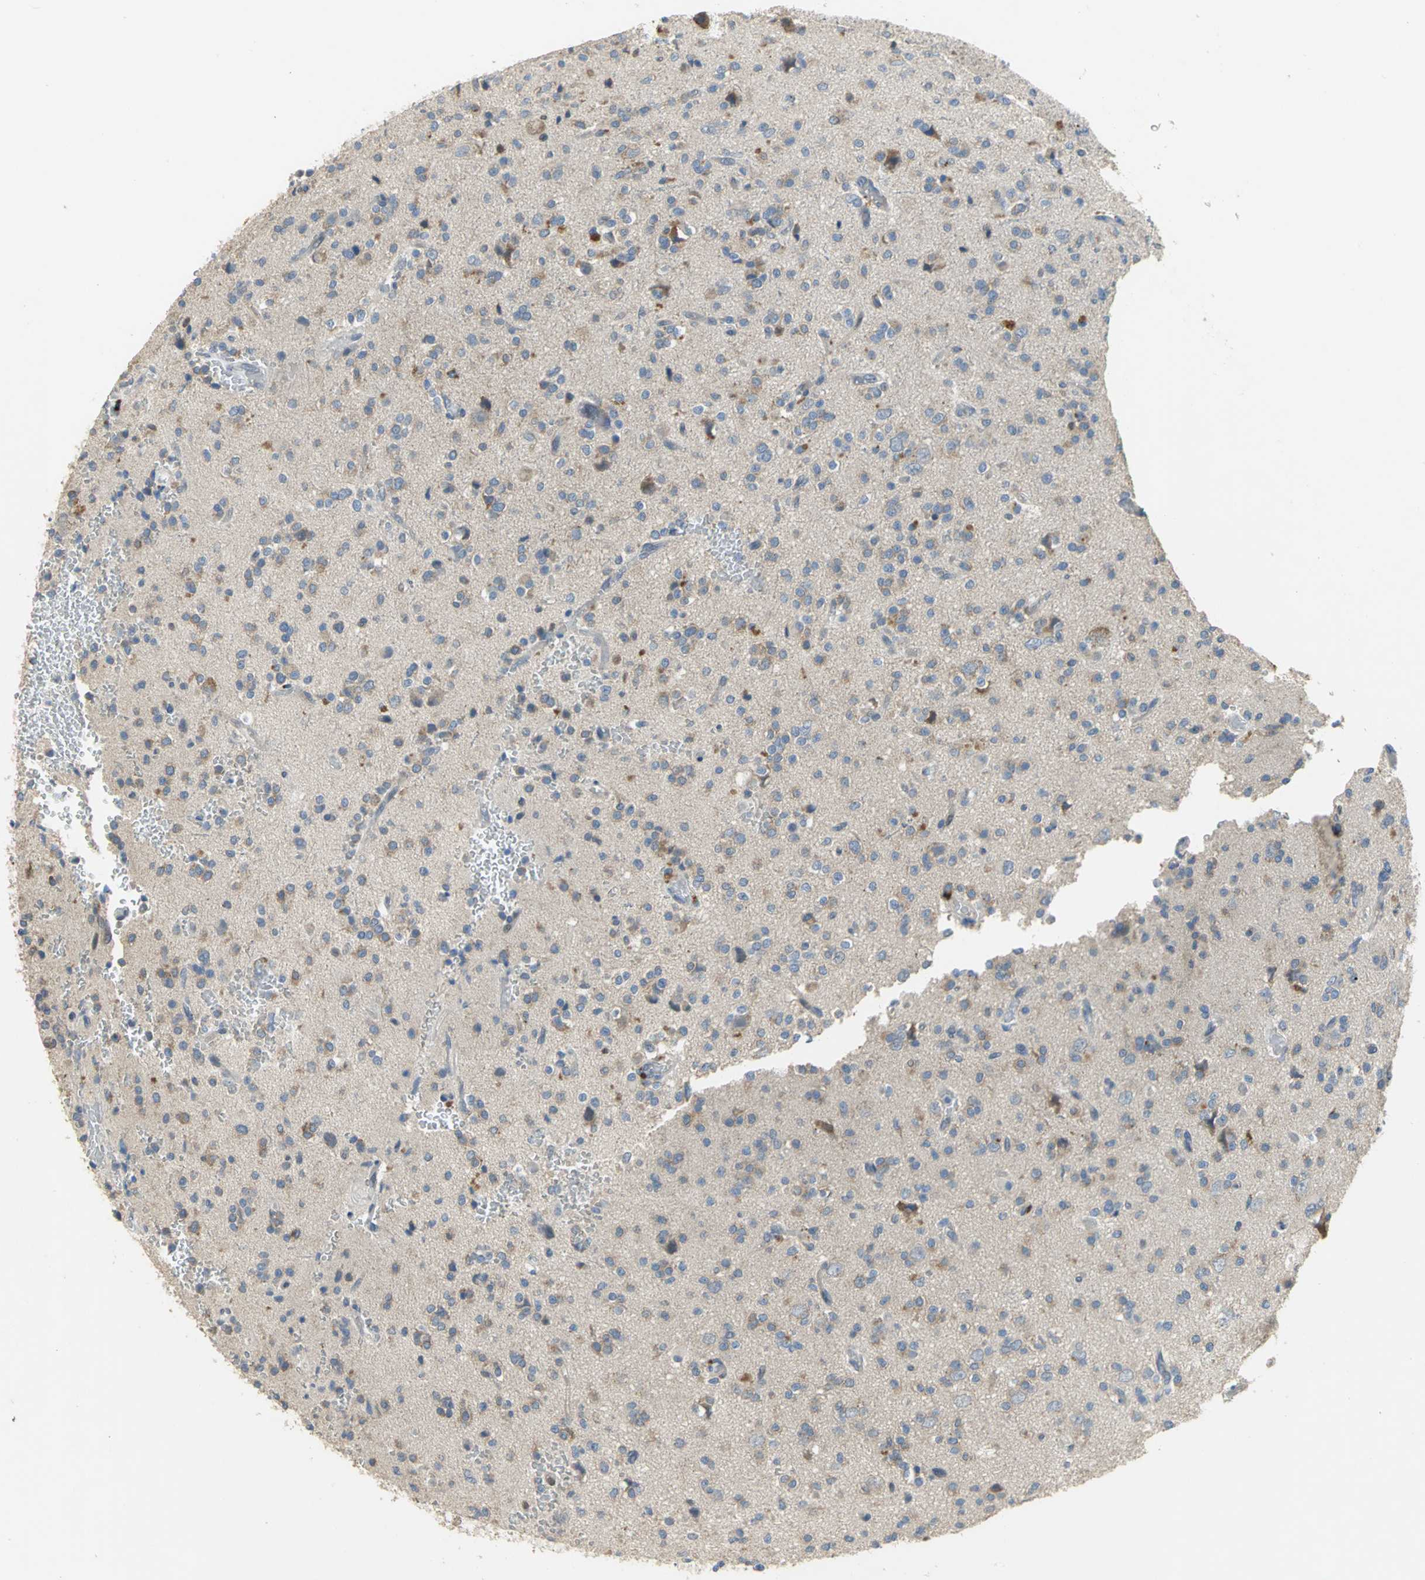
{"staining": {"intensity": "moderate", "quantity": ">75%", "location": "cytoplasmic/membranous"}, "tissue": "glioma", "cell_type": "Tumor cells", "image_type": "cancer", "snomed": [{"axis": "morphology", "description": "Glioma, malignant, High grade"}, {"axis": "topography", "description": "Brain"}], "caption": "Moderate cytoplasmic/membranous protein expression is identified in about >75% of tumor cells in high-grade glioma (malignant). The protein is stained brown, and the nuclei are stained in blue (DAB (3,3'-diaminobenzidine) IHC with brightfield microscopy, high magnification).", "gene": "IL17RB", "patient": {"sex": "male", "age": 47}}